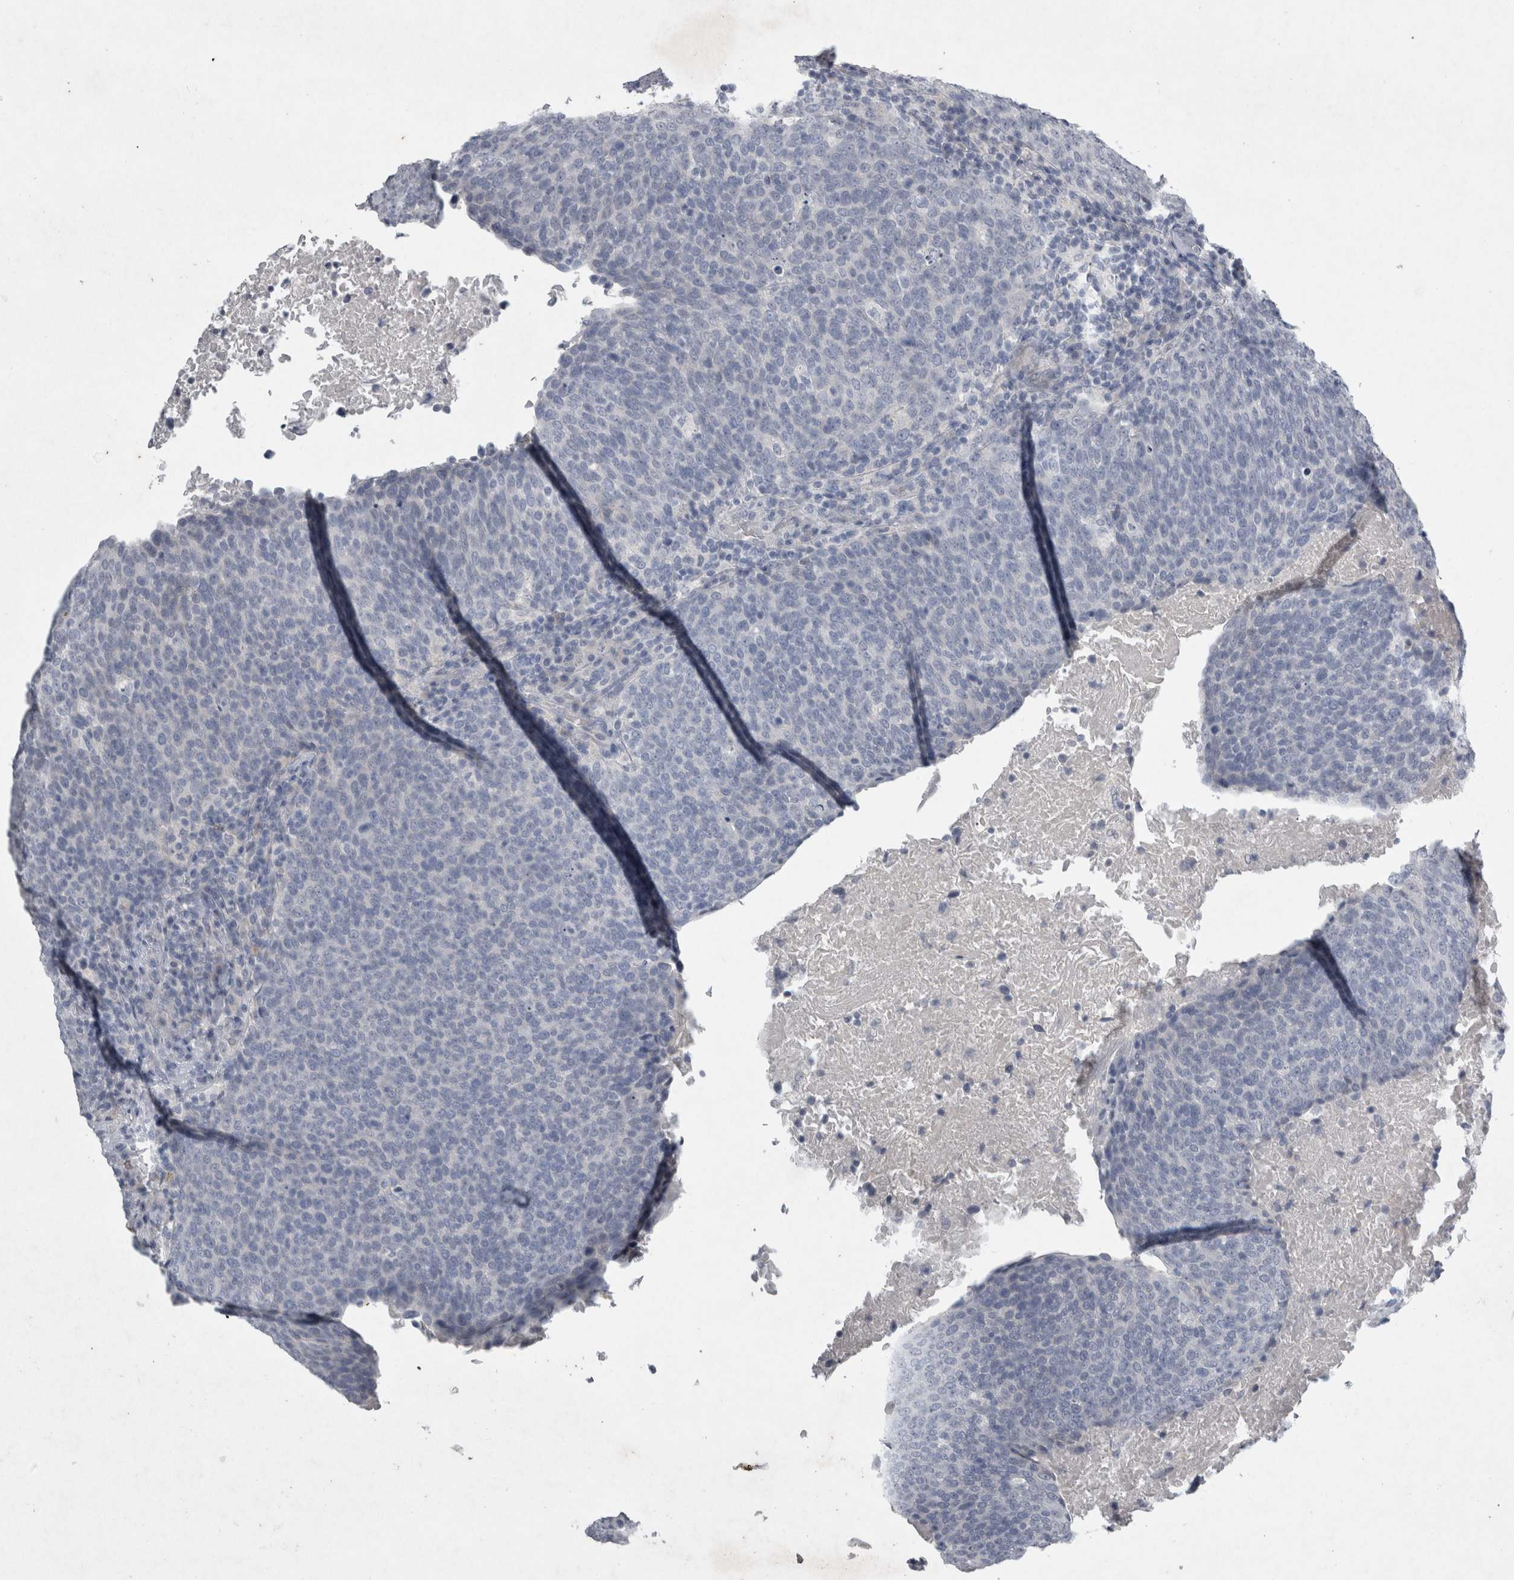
{"staining": {"intensity": "negative", "quantity": "none", "location": "none"}, "tissue": "head and neck cancer", "cell_type": "Tumor cells", "image_type": "cancer", "snomed": [{"axis": "morphology", "description": "Squamous cell carcinoma, NOS"}, {"axis": "morphology", "description": "Squamous cell carcinoma, metastatic, NOS"}, {"axis": "topography", "description": "Lymph node"}, {"axis": "topography", "description": "Head-Neck"}], "caption": "IHC of human head and neck metastatic squamous cell carcinoma displays no expression in tumor cells.", "gene": "PDX1", "patient": {"sex": "male", "age": 62}}